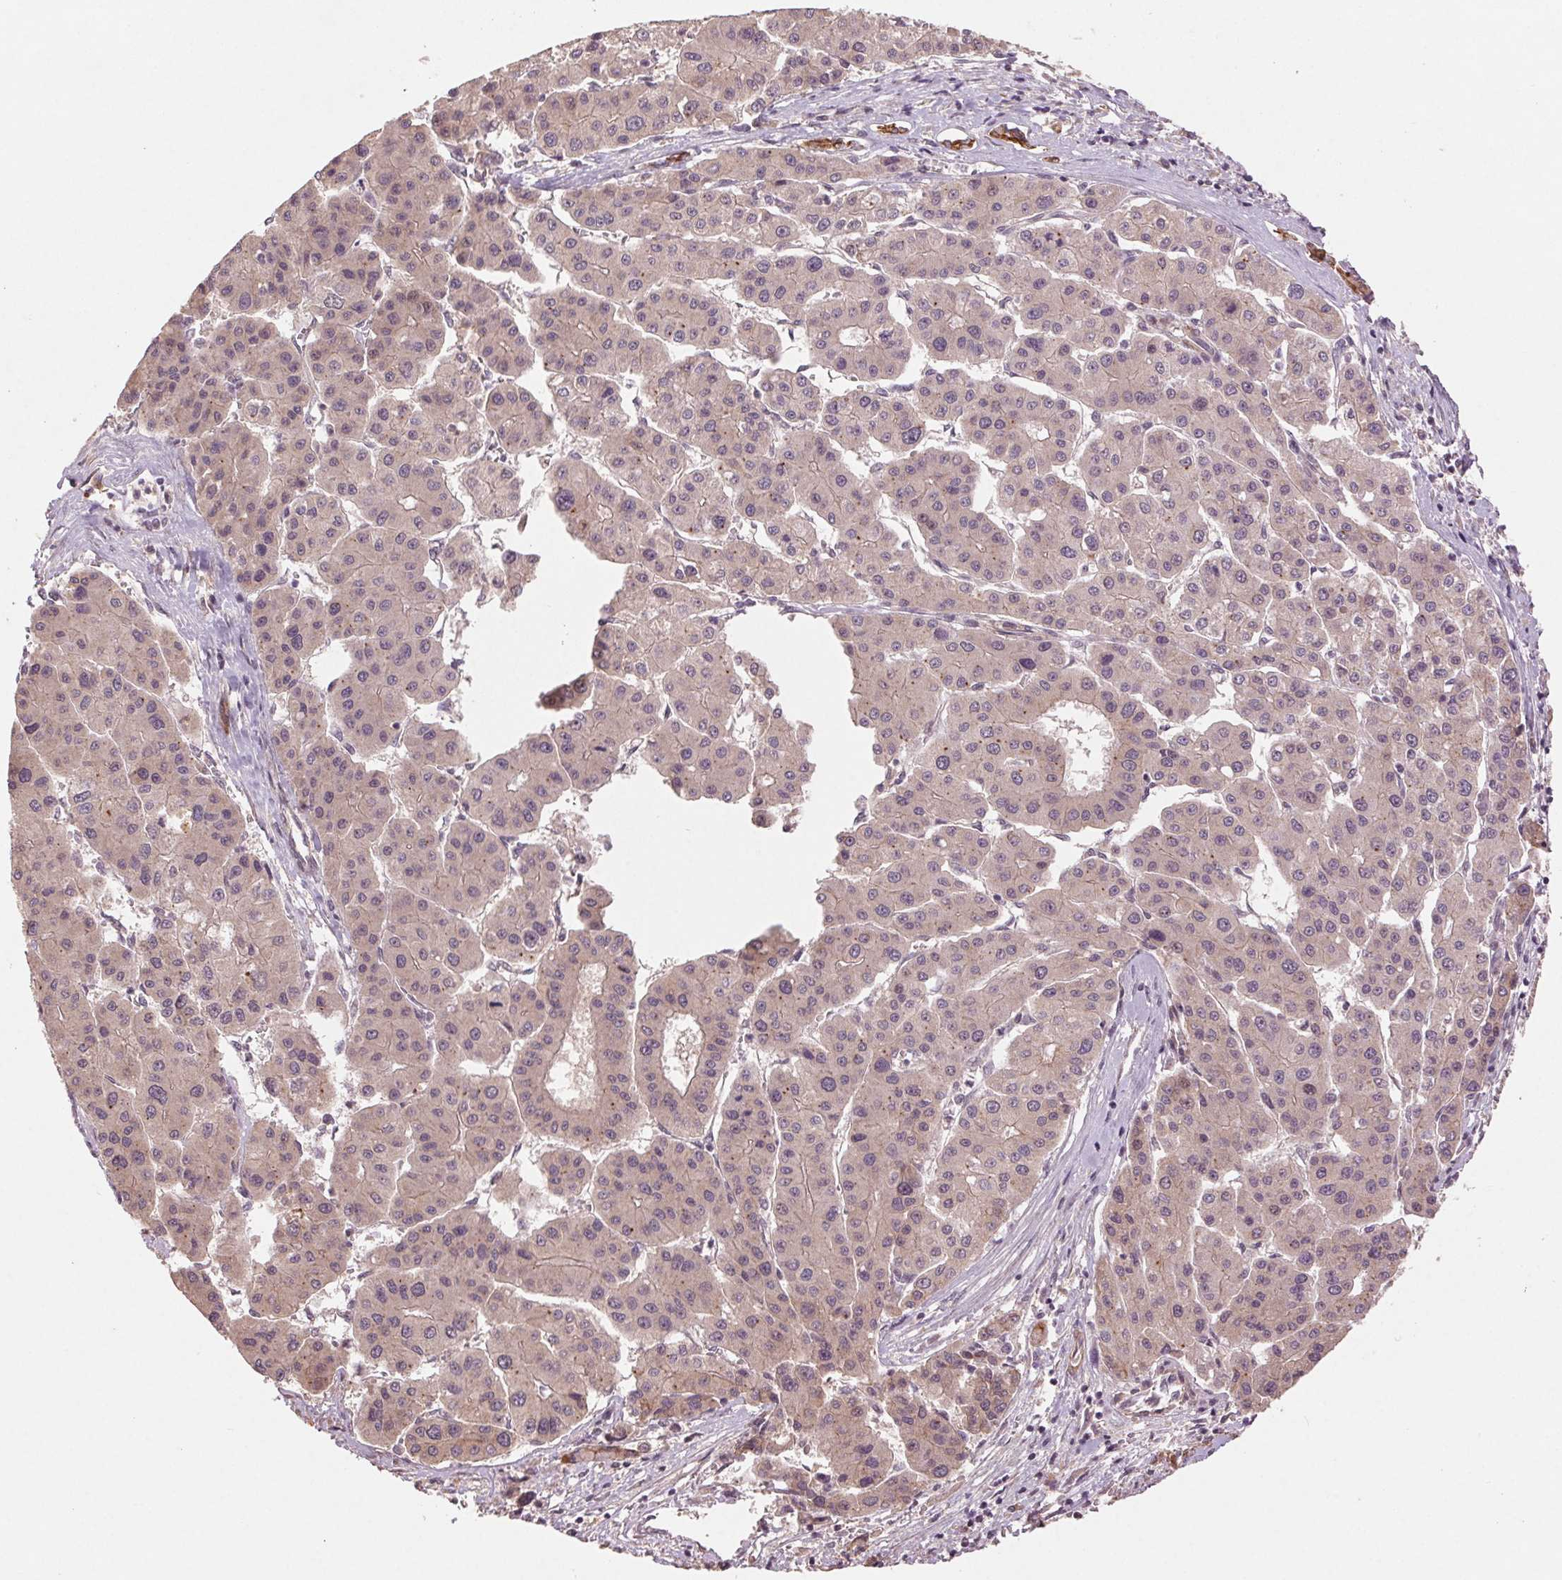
{"staining": {"intensity": "negative", "quantity": "none", "location": "none"}, "tissue": "liver cancer", "cell_type": "Tumor cells", "image_type": "cancer", "snomed": [{"axis": "morphology", "description": "Carcinoma, Hepatocellular, NOS"}, {"axis": "topography", "description": "Liver"}], "caption": "The micrograph demonstrates no staining of tumor cells in liver cancer.", "gene": "SMLR1", "patient": {"sex": "male", "age": 73}}